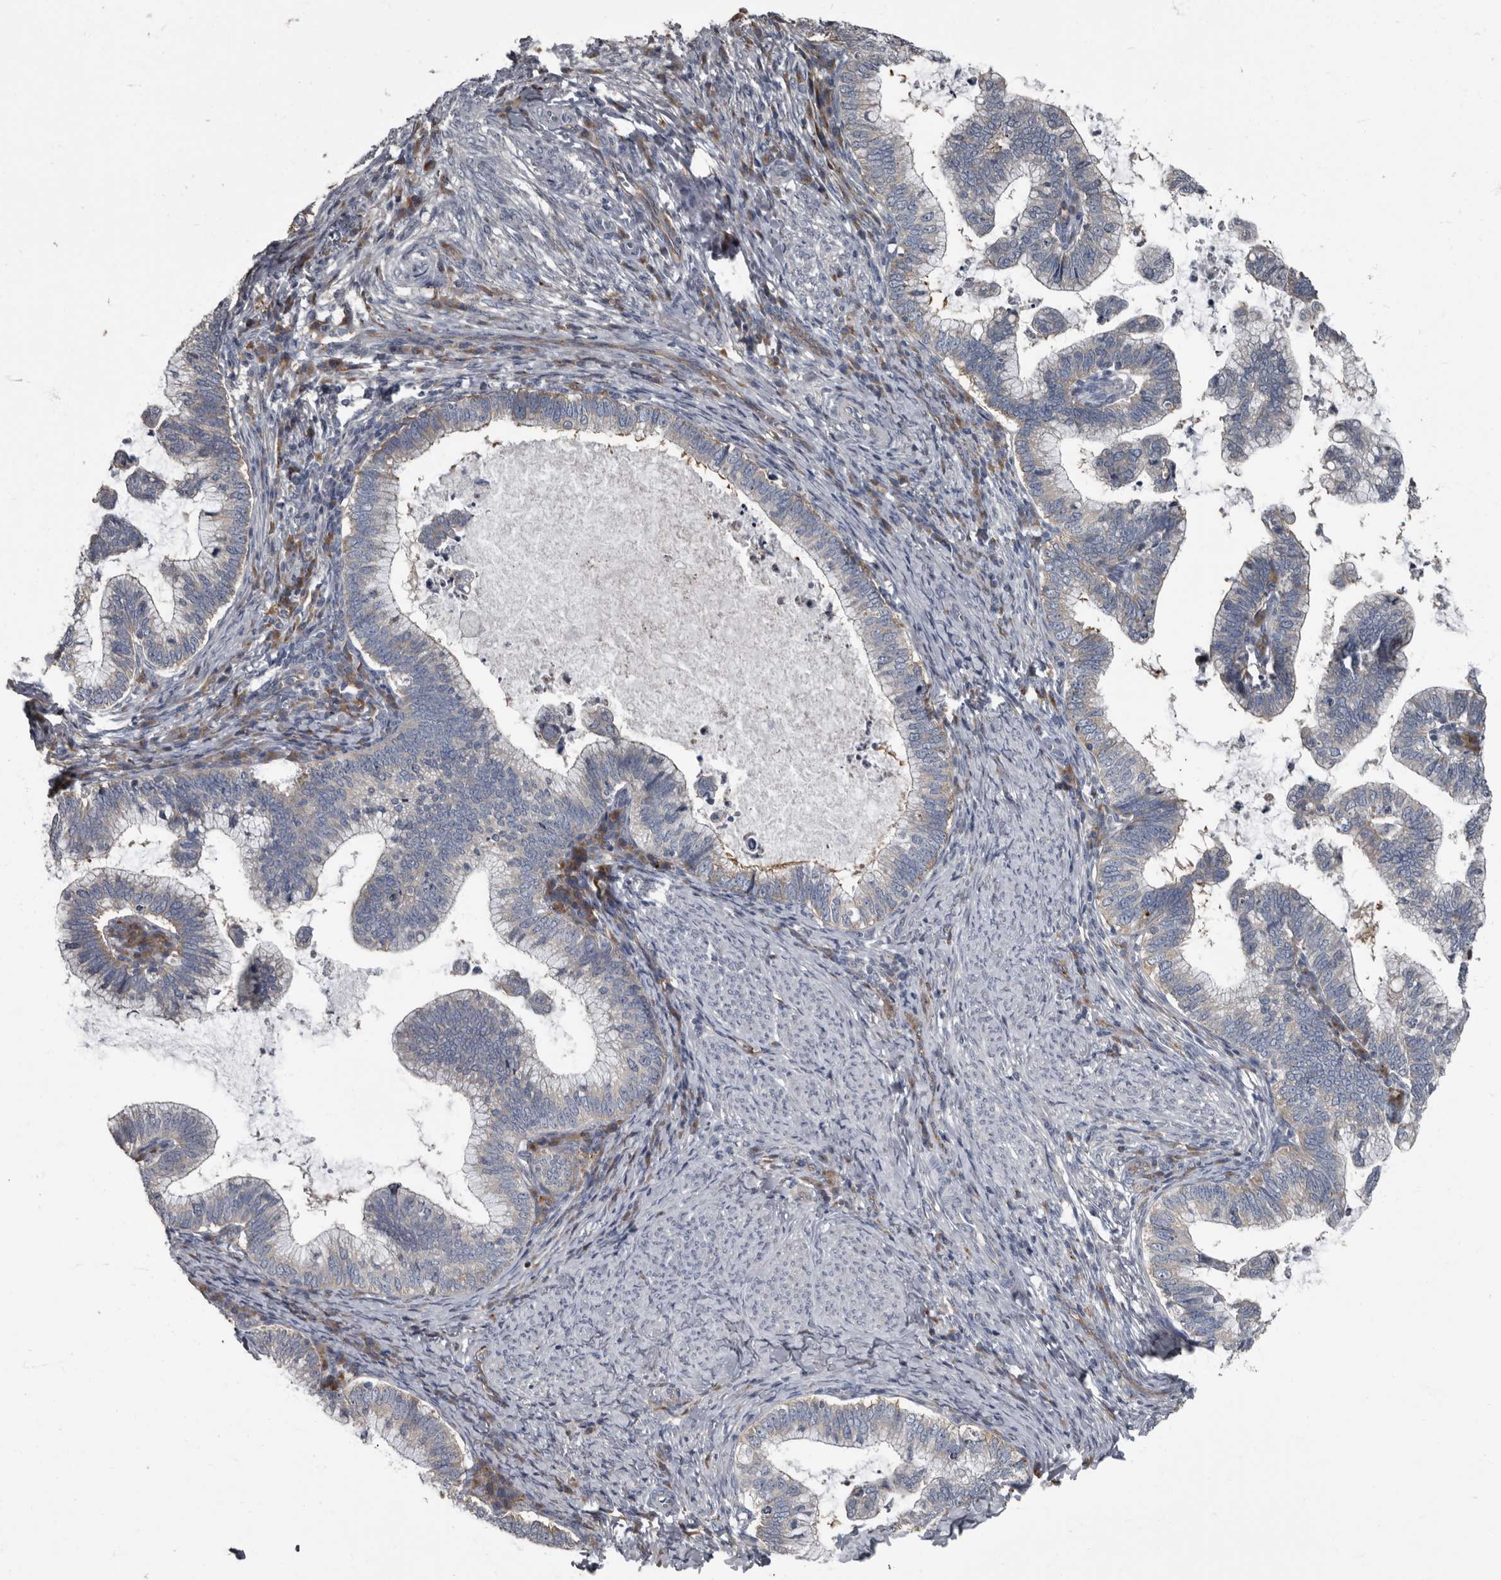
{"staining": {"intensity": "weak", "quantity": "<25%", "location": "cytoplasmic/membranous"}, "tissue": "cervical cancer", "cell_type": "Tumor cells", "image_type": "cancer", "snomed": [{"axis": "morphology", "description": "Adenocarcinoma, NOS"}, {"axis": "topography", "description": "Cervix"}], "caption": "The histopathology image exhibits no staining of tumor cells in cervical cancer (adenocarcinoma).", "gene": "TPD52L1", "patient": {"sex": "female", "age": 36}}